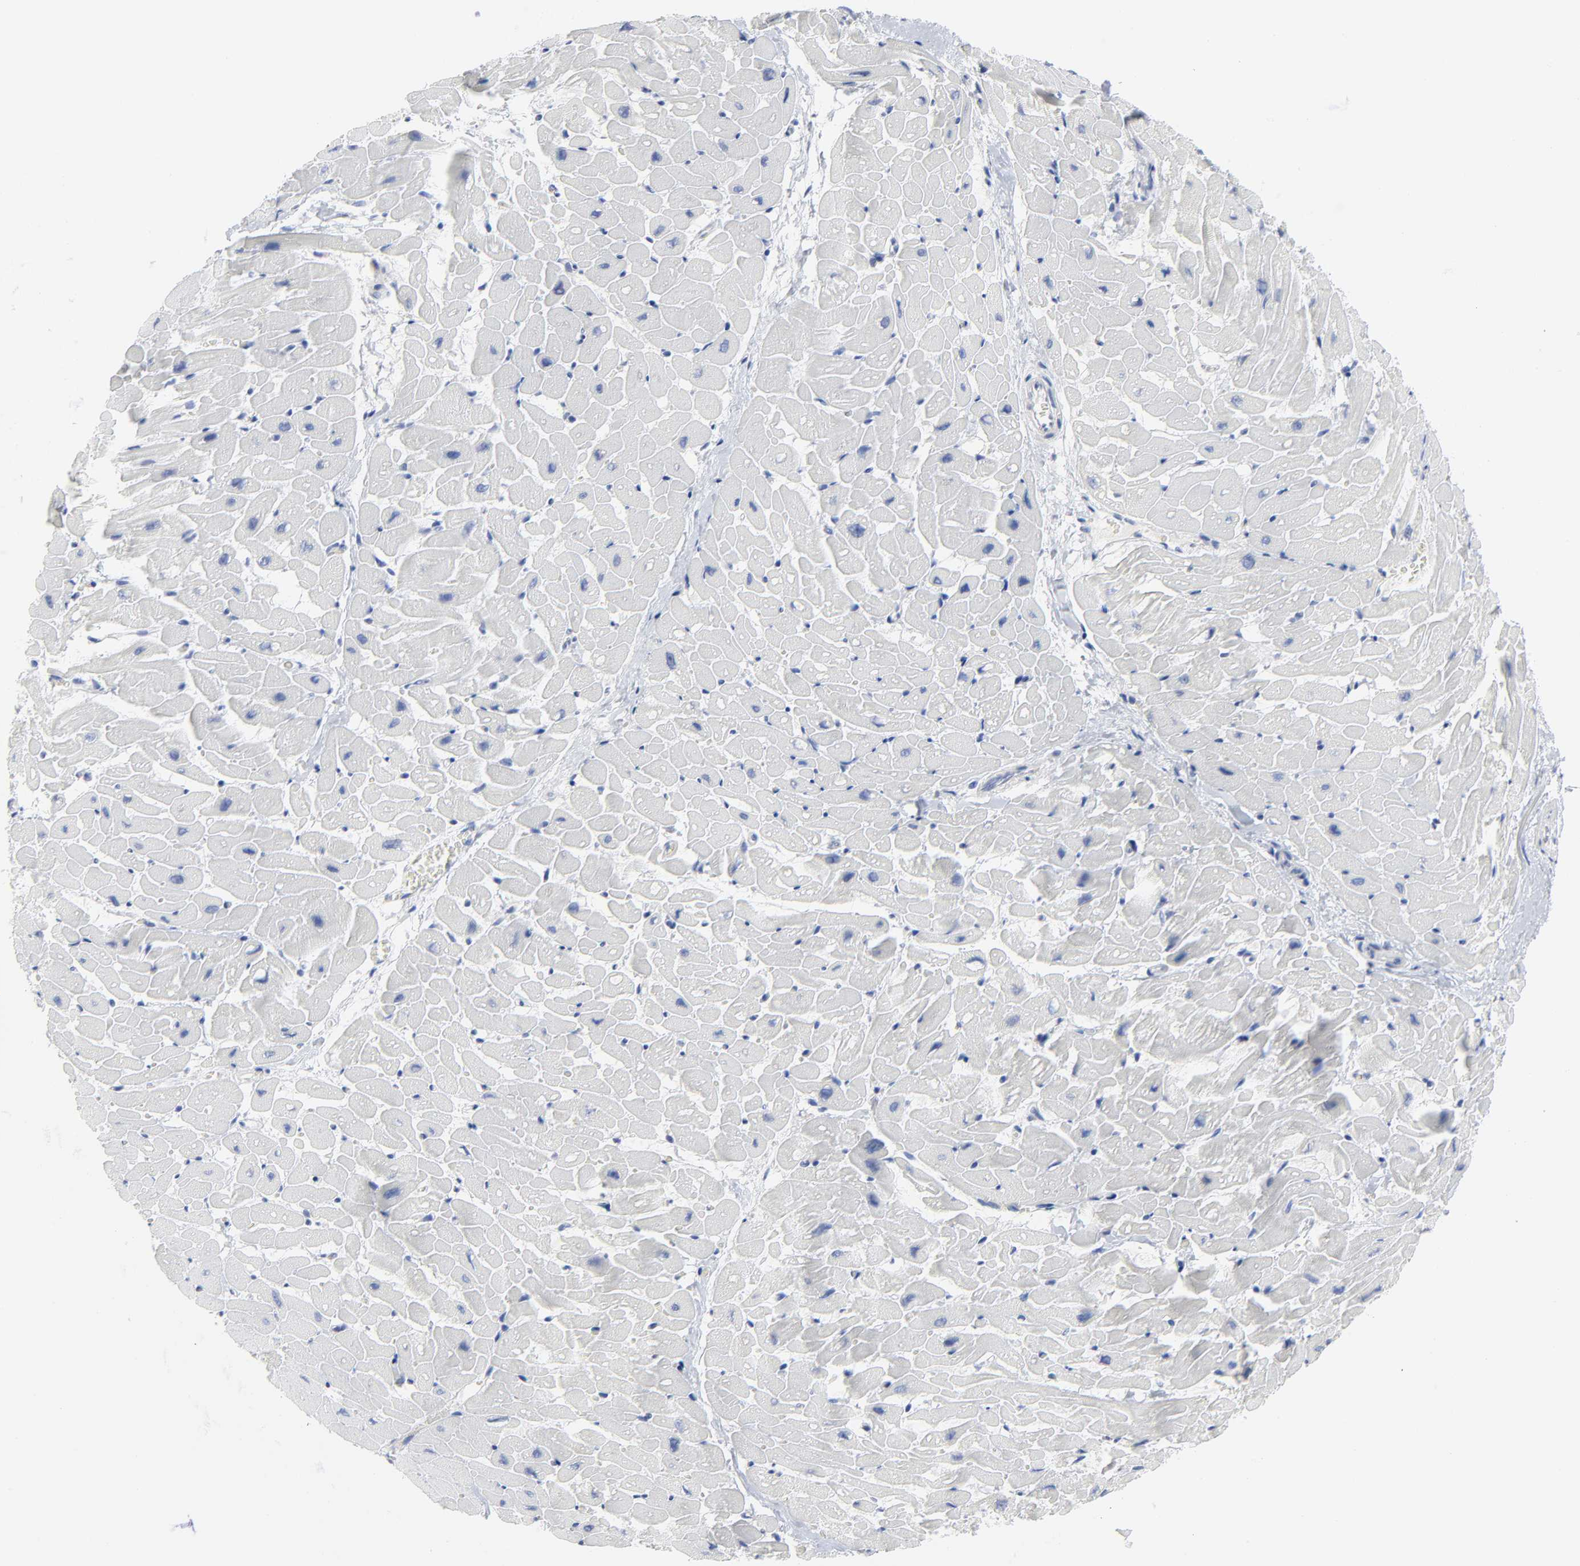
{"staining": {"intensity": "negative", "quantity": "none", "location": "none"}, "tissue": "heart muscle", "cell_type": "Cardiomyocytes", "image_type": "normal", "snomed": [{"axis": "morphology", "description": "Normal tissue, NOS"}, {"axis": "topography", "description": "Heart"}], "caption": "A high-resolution micrograph shows immunohistochemistry (IHC) staining of benign heart muscle, which displays no significant staining in cardiomyocytes.", "gene": "CLEC4G", "patient": {"sex": "male", "age": 45}}